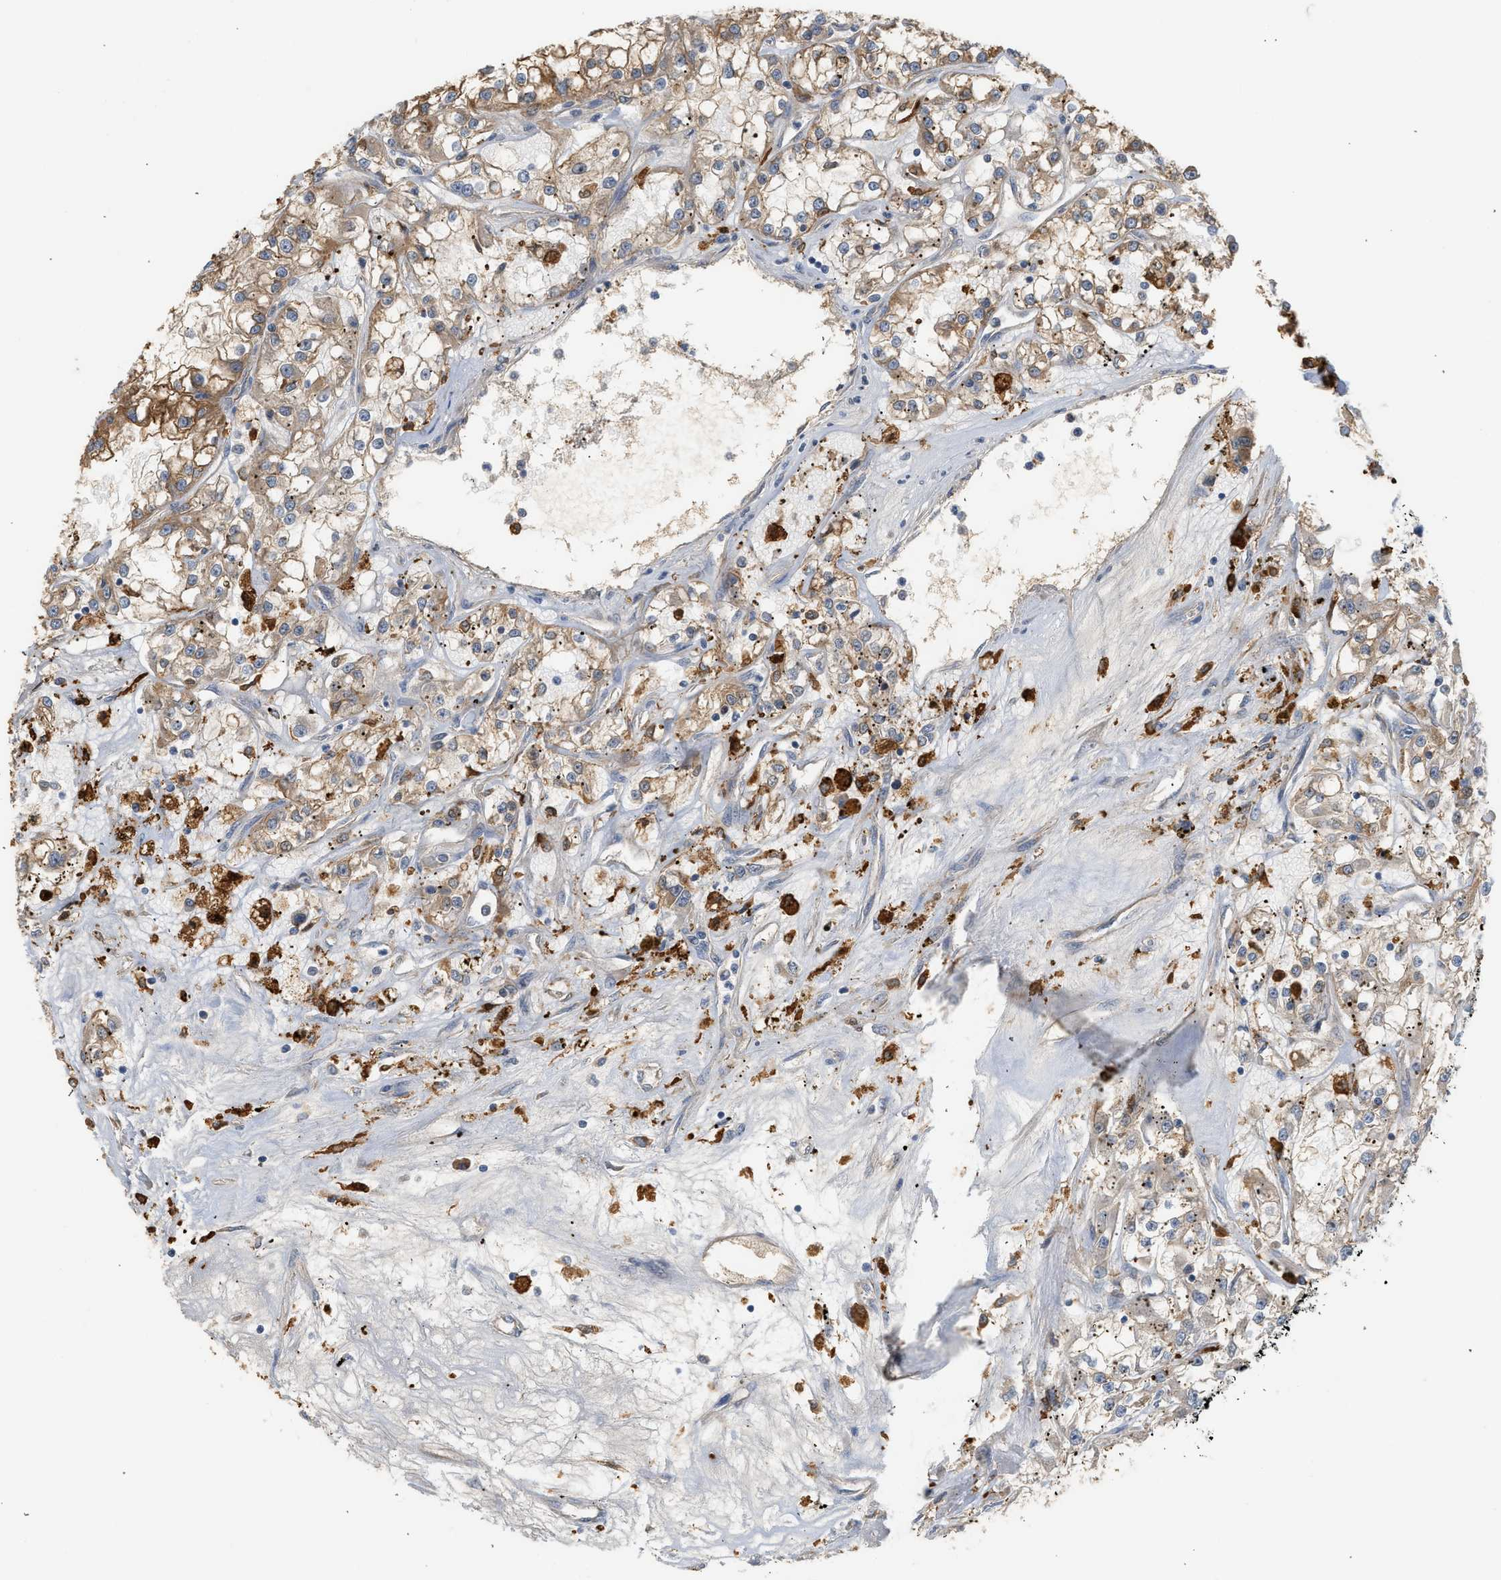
{"staining": {"intensity": "moderate", "quantity": ">75%", "location": "cytoplasmic/membranous"}, "tissue": "renal cancer", "cell_type": "Tumor cells", "image_type": "cancer", "snomed": [{"axis": "morphology", "description": "Adenocarcinoma, NOS"}, {"axis": "topography", "description": "Kidney"}], "caption": "This image reveals adenocarcinoma (renal) stained with IHC to label a protein in brown. The cytoplasmic/membranous of tumor cells show moderate positivity for the protein. Nuclei are counter-stained blue.", "gene": "CTXN1", "patient": {"sex": "female", "age": 52}}